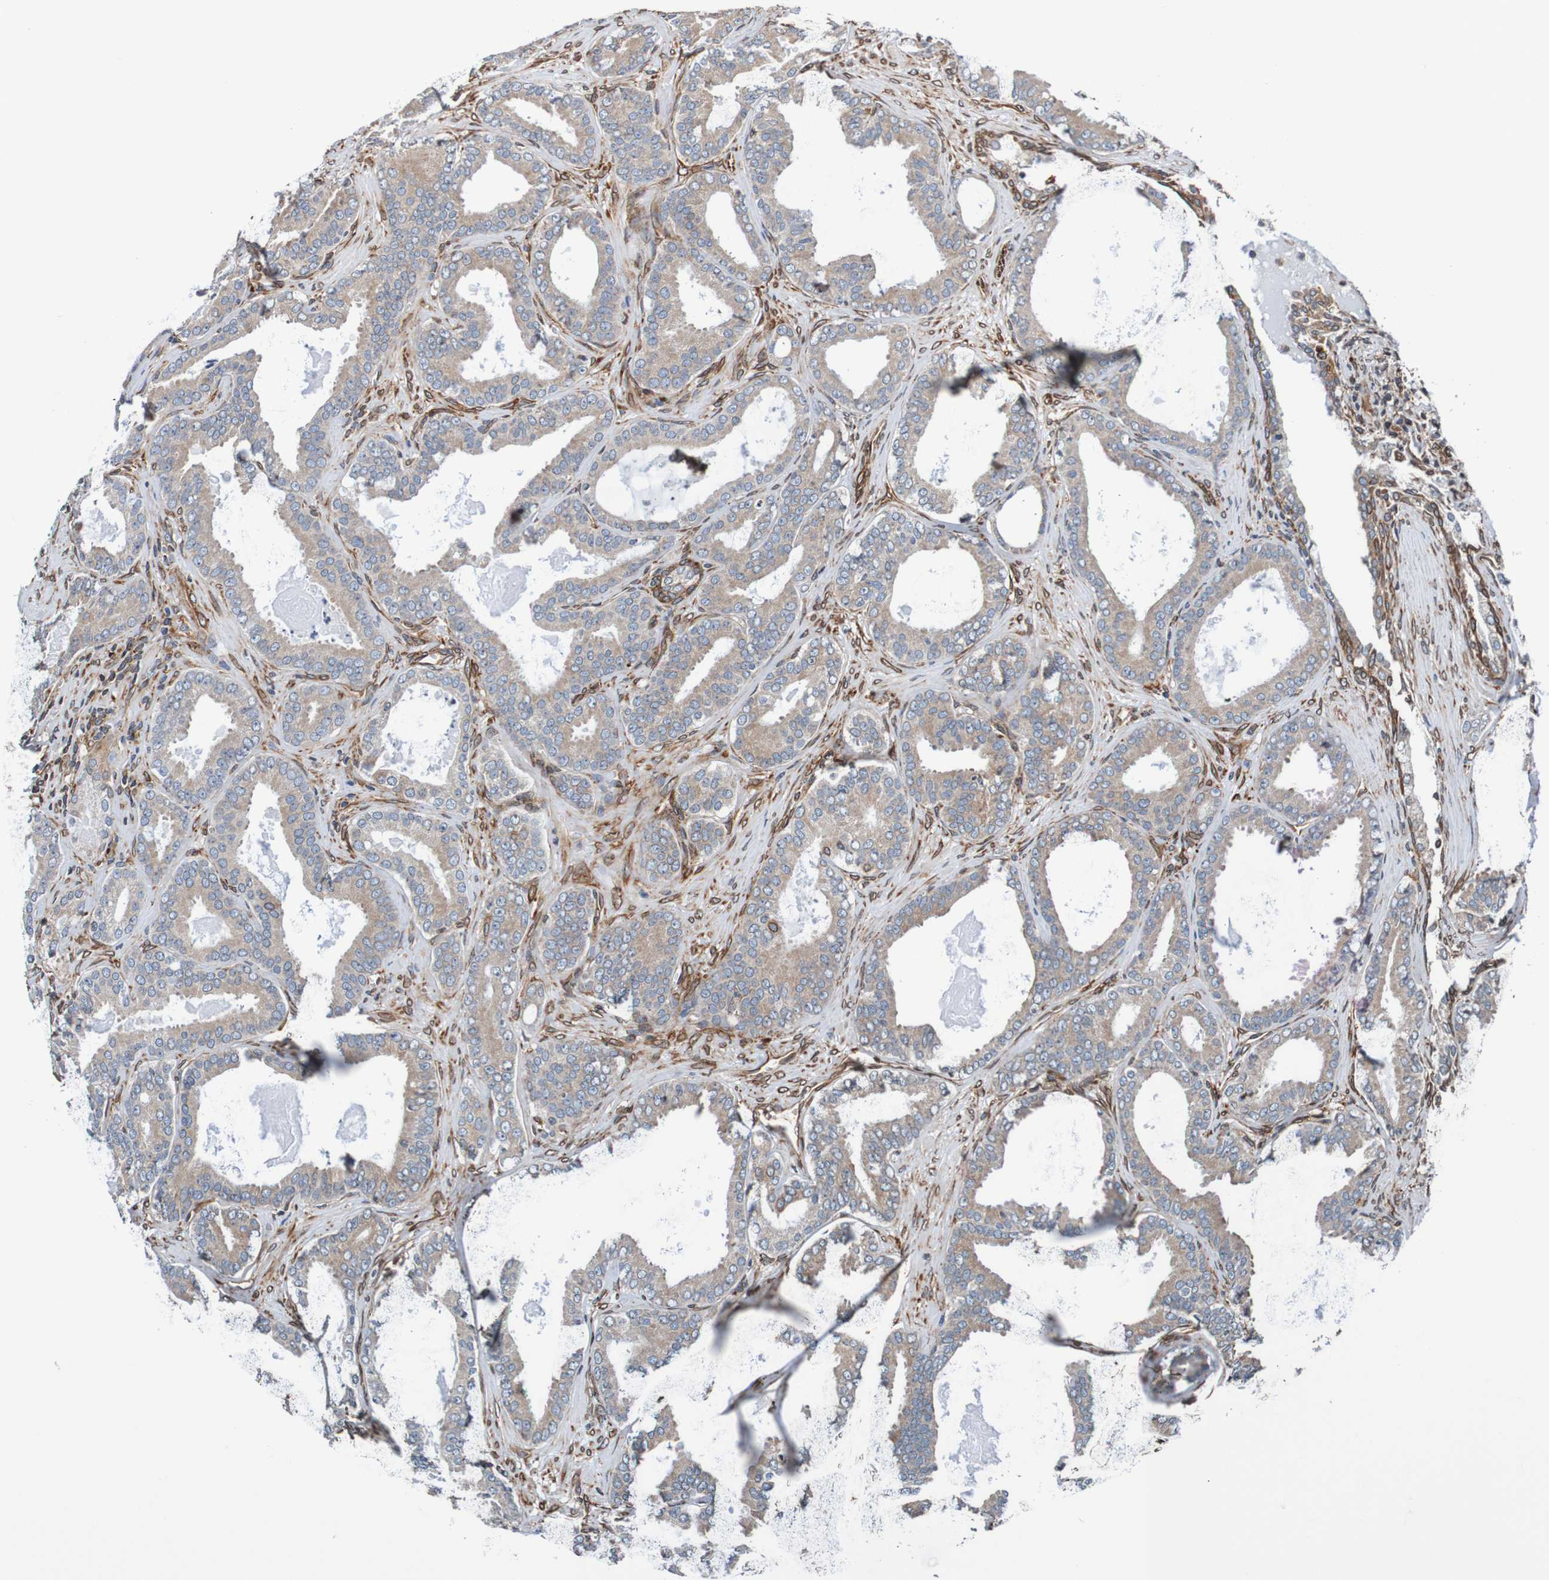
{"staining": {"intensity": "weak", "quantity": ">75%", "location": "cytoplasmic/membranous"}, "tissue": "prostate cancer", "cell_type": "Tumor cells", "image_type": "cancer", "snomed": [{"axis": "morphology", "description": "Adenocarcinoma, High grade"}, {"axis": "topography", "description": "Prostate"}], "caption": "Tumor cells demonstrate low levels of weak cytoplasmic/membranous positivity in about >75% of cells in prostate cancer.", "gene": "TMEM109", "patient": {"sex": "male", "age": 60}}